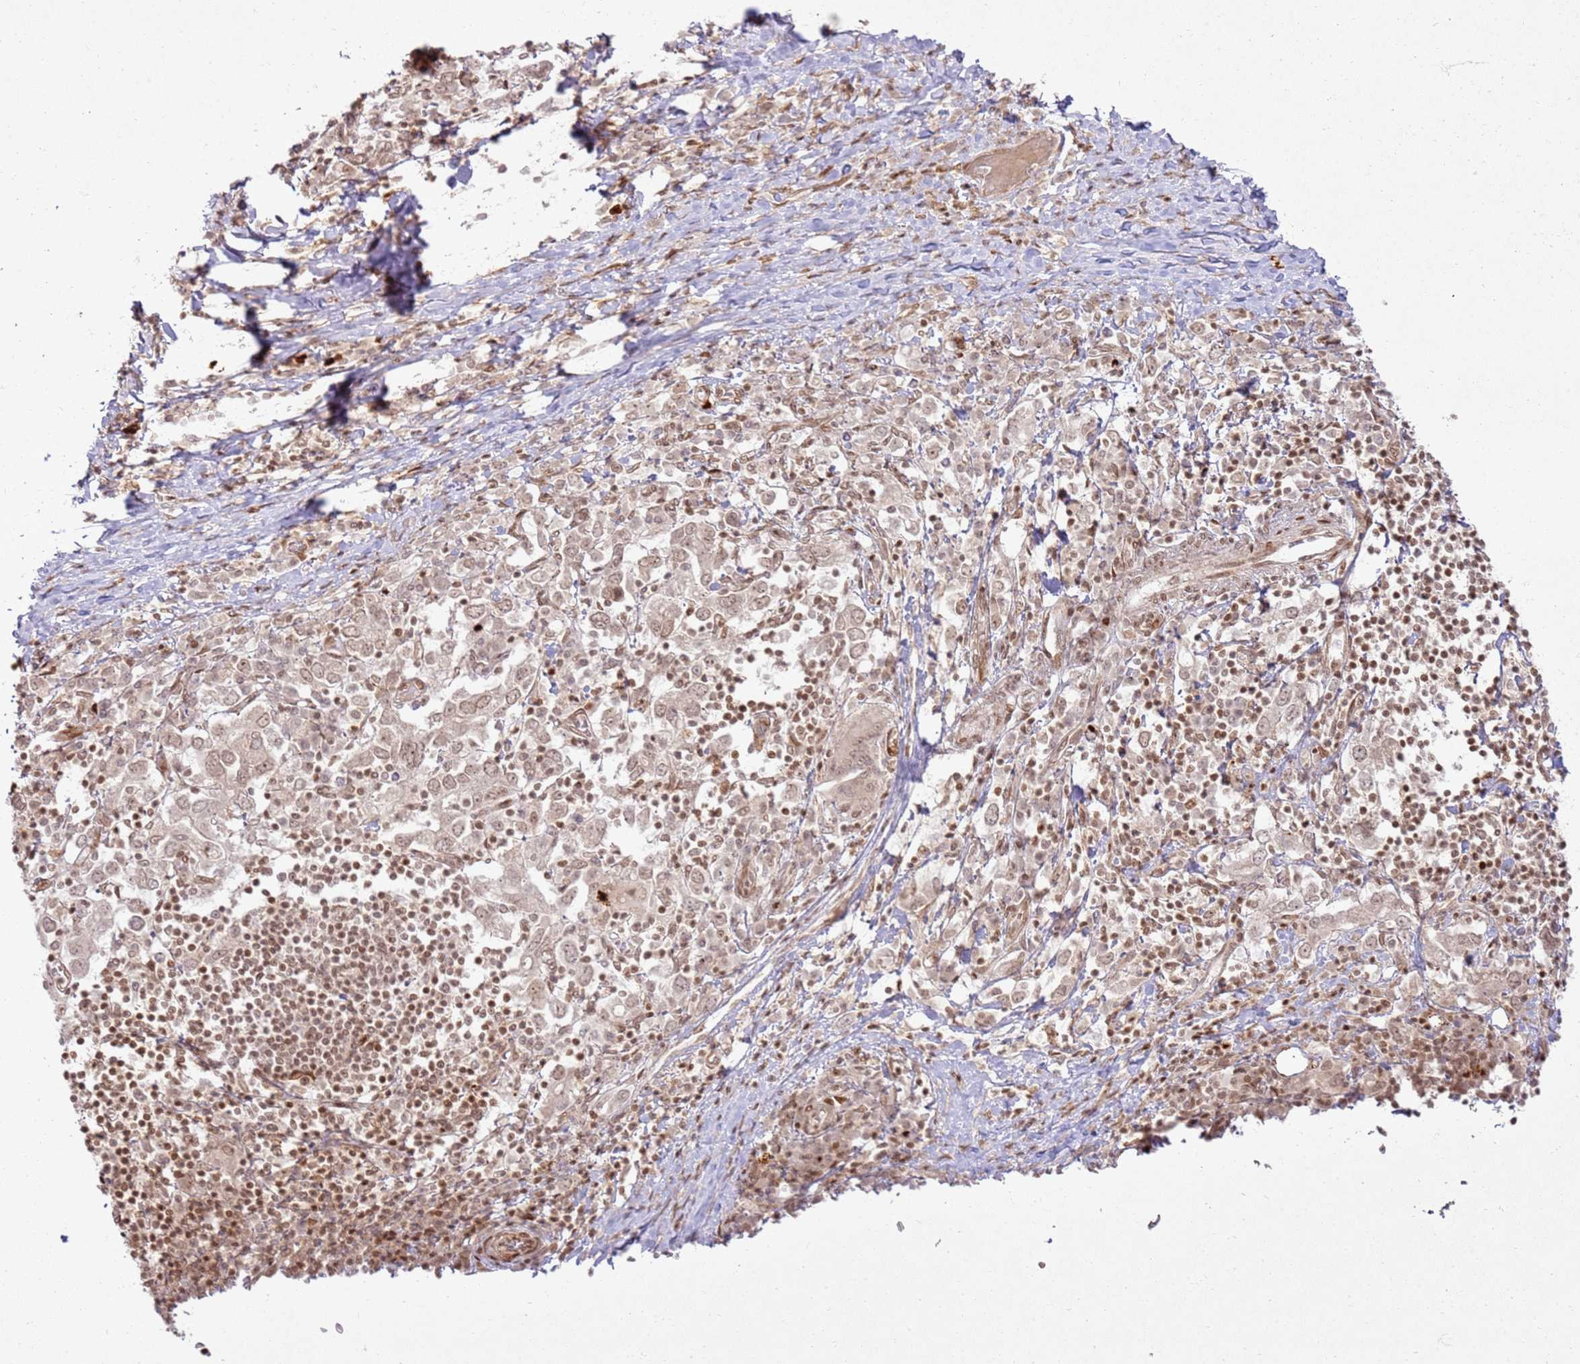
{"staining": {"intensity": "weak", "quantity": ">75%", "location": "nuclear"}, "tissue": "stomach cancer", "cell_type": "Tumor cells", "image_type": "cancer", "snomed": [{"axis": "morphology", "description": "Adenocarcinoma, NOS"}, {"axis": "topography", "description": "Stomach, upper"}, {"axis": "topography", "description": "Stomach"}], "caption": "The immunohistochemical stain labels weak nuclear positivity in tumor cells of stomach cancer (adenocarcinoma) tissue.", "gene": "KLHL36", "patient": {"sex": "male", "age": 62}}